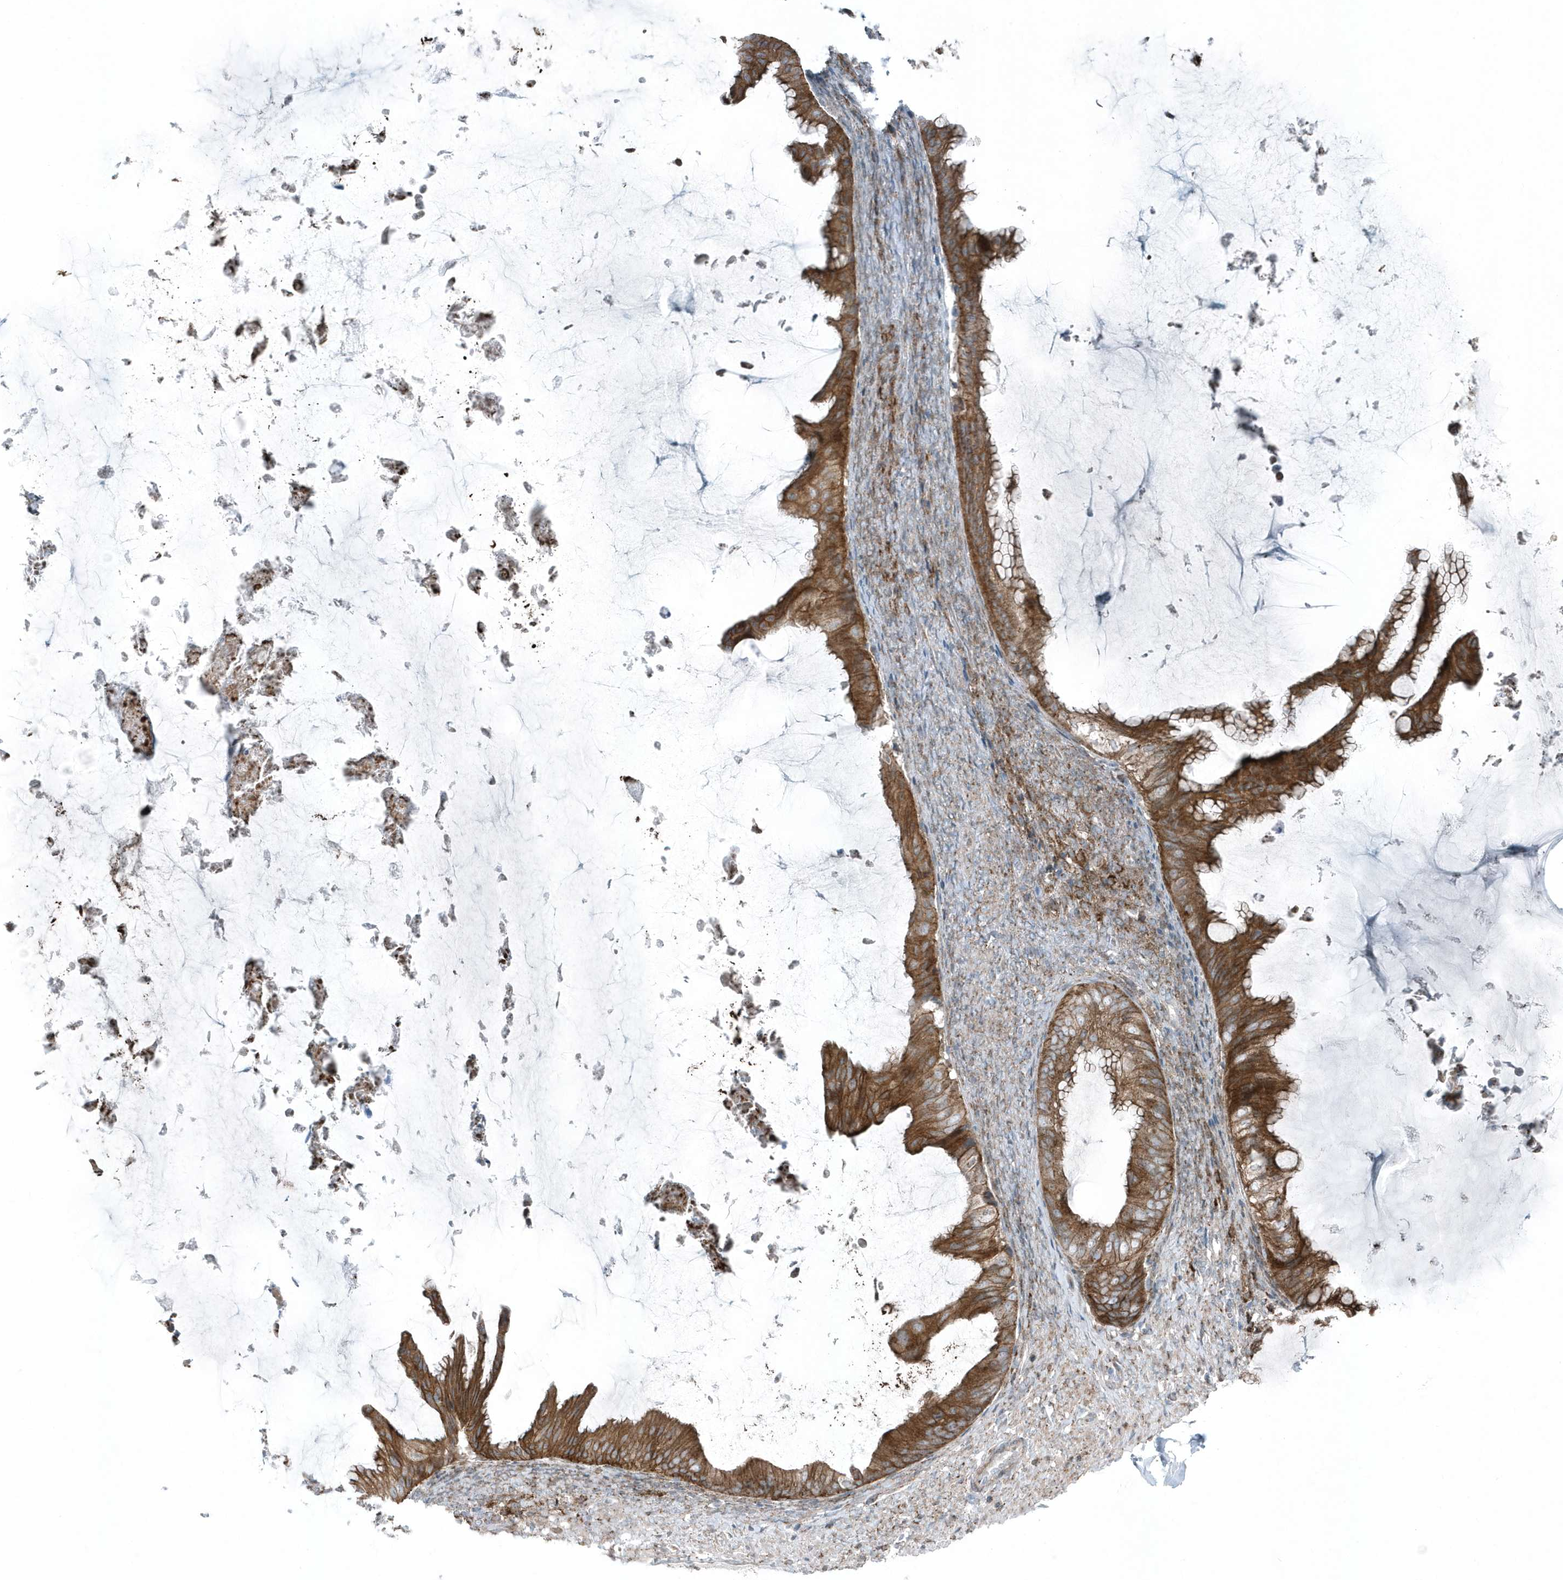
{"staining": {"intensity": "strong", "quantity": ">75%", "location": "cytoplasmic/membranous"}, "tissue": "ovarian cancer", "cell_type": "Tumor cells", "image_type": "cancer", "snomed": [{"axis": "morphology", "description": "Cystadenocarcinoma, mucinous, NOS"}, {"axis": "topography", "description": "Ovary"}], "caption": "Immunohistochemistry micrograph of mucinous cystadenocarcinoma (ovarian) stained for a protein (brown), which reveals high levels of strong cytoplasmic/membranous positivity in about >75% of tumor cells.", "gene": "GCC2", "patient": {"sex": "female", "age": 61}}